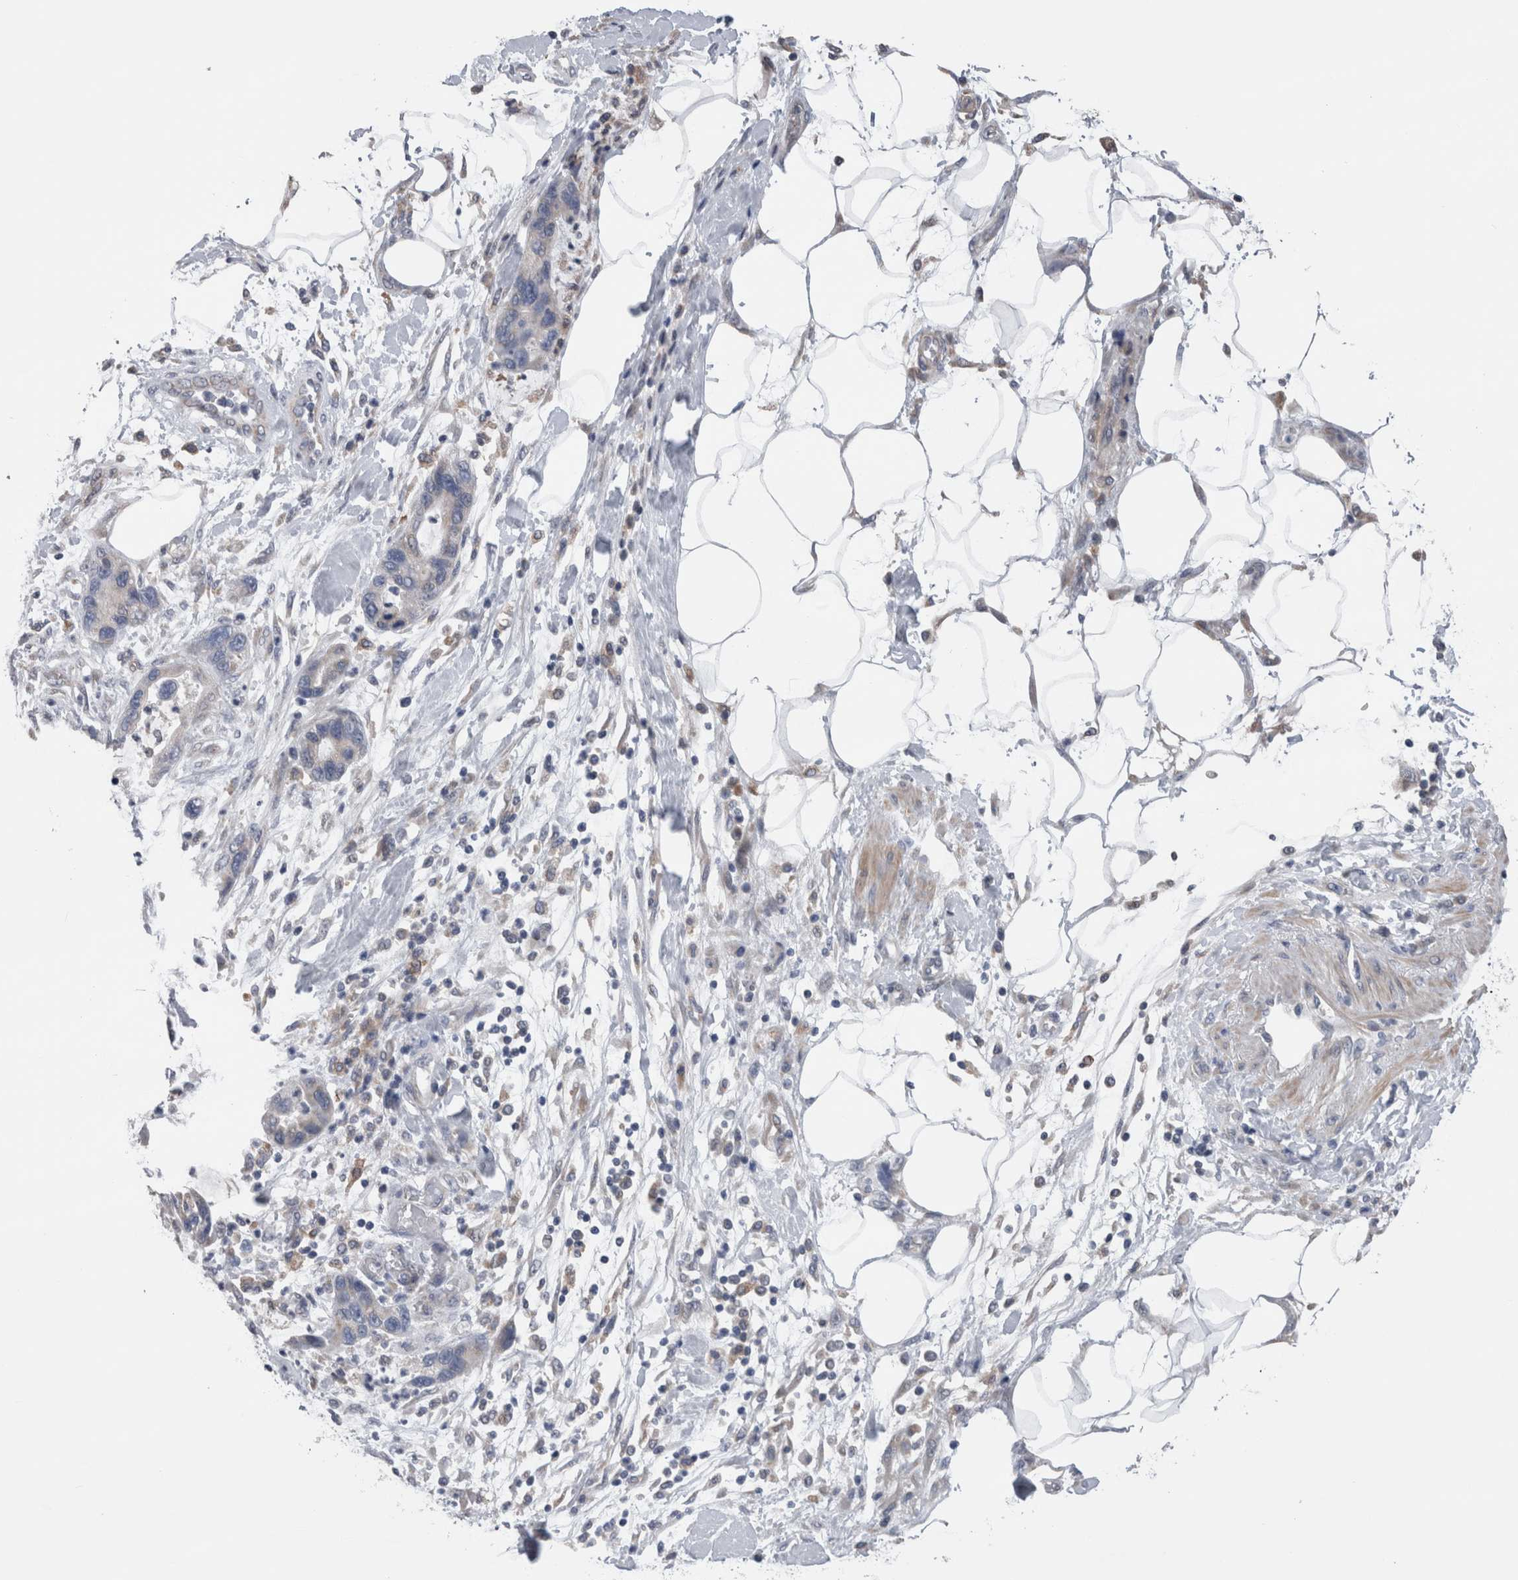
{"staining": {"intensity": "negative", "quantity": "none", "location": "none"}, "tissue": "pancreatic cancer", "cell_type": "Tumor cells", "image_type": "cancer", "snomed": [{"axis": "morphology", "description": "Normal tissue, NOS"}, {"axis": "morphology", "description": "Adenocarcinoma, NOS"}, {"axis": "topography", "description": "Pancreas"}], "caption": "An image of human pancreatic cancer (adenocarcinoma) is negative for staining in tumor cells.", "gene": "GDAP1", "patient": {"sex": "female", "age": 71}}